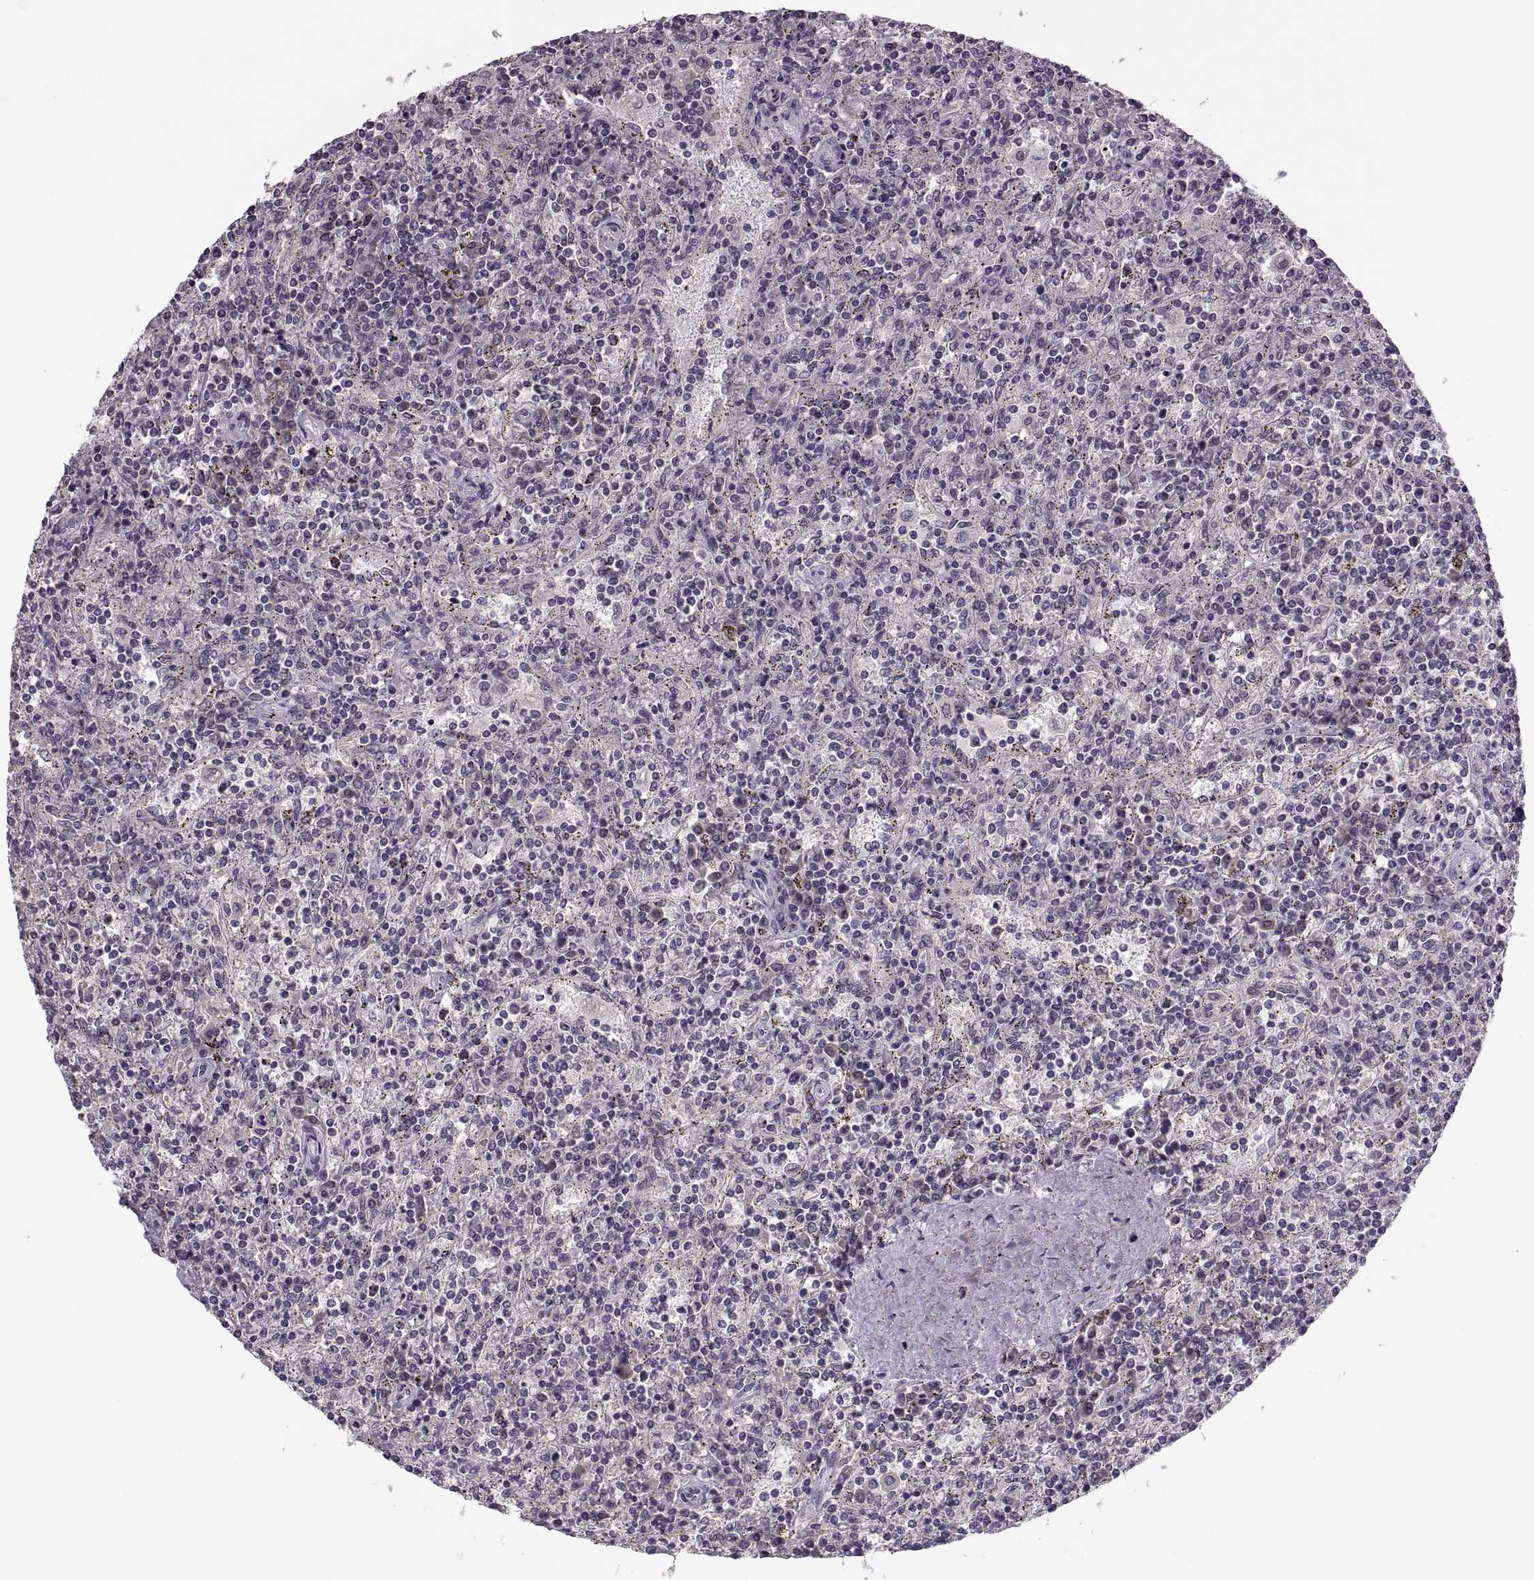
{"staining": {"intensity": "negative", "quantity": "none", "location": "none"}, "tissue": "lymphoma", "cell_type": "Tumor cells", "image_type": "cancer", "snomed": [{"axis": "morphology", "description": "Malignant lymphoma, non-Hodgkin's type, Low grade"}, {"axis": "topography", "description": "Spleen"}], "caption": "This photomicrograph is of lymphoma stained with immunohistochemistry to label a protein in brown with the nuclei are counter-stained blue. There is no positivity in tumor cells.", "gene": "CACNA1F", "patient": {"sex": "male", "age": 62}}